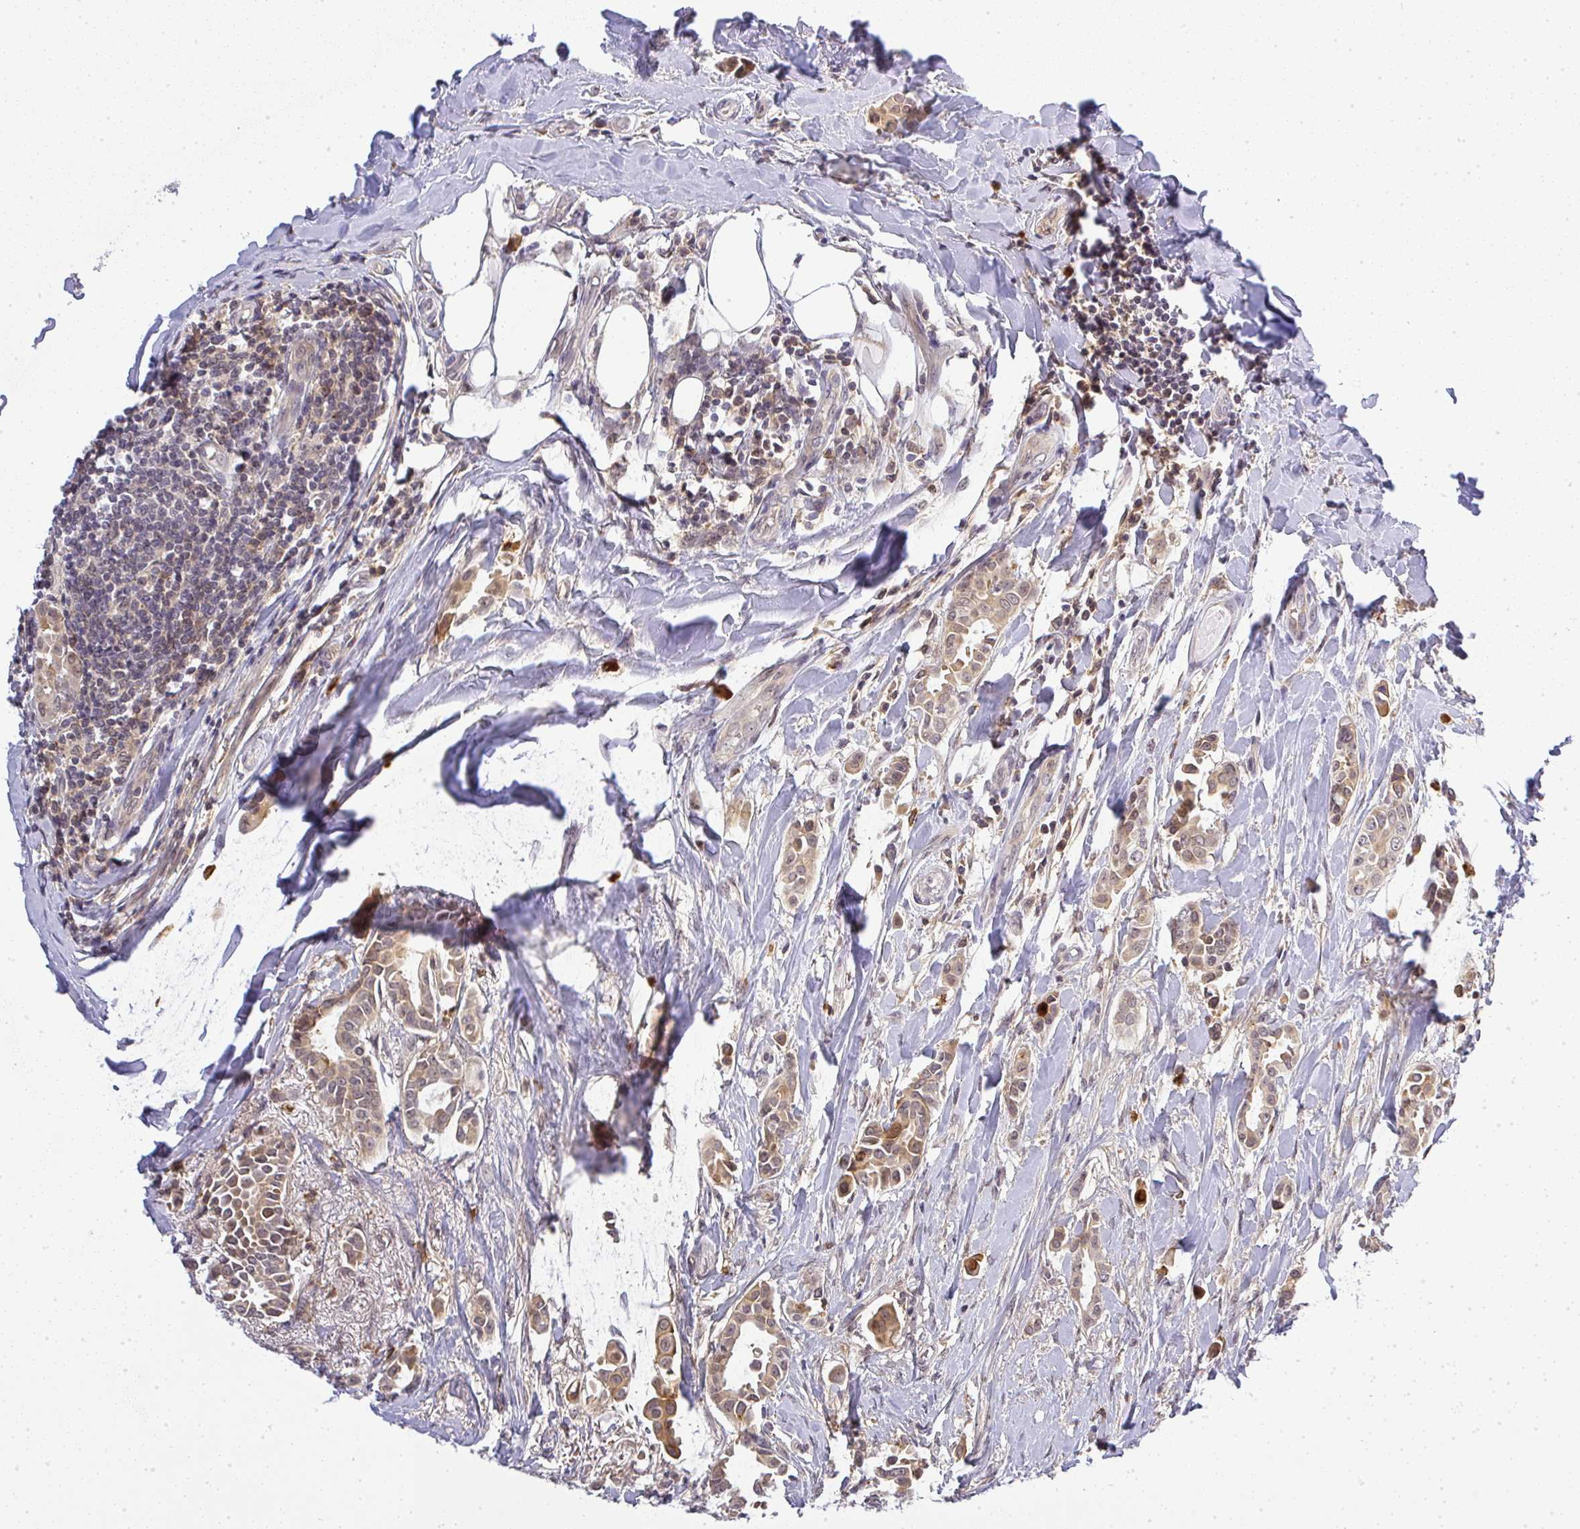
{"staining": {"intensity": "weak", "quantity": ">75%", "location": "cytoplasmic/membranous"}, "tissue": "breast cancer", "cell_type": "Tumor cells", "image_type": "cancer", "snomed": [{"axis": "morphology", "description": "Duct carcinoma"}, {"axis": "topography", "description": "Breast"}], "caption": "A photomicrograph of human breast cancer (invasive ductal carcinoma) stained for a protein shows weak cytoplasmic/membranous brown staining in tumor cells.", "gene": "FAM153A", "patient": {"sex": "female", "age": 64}}